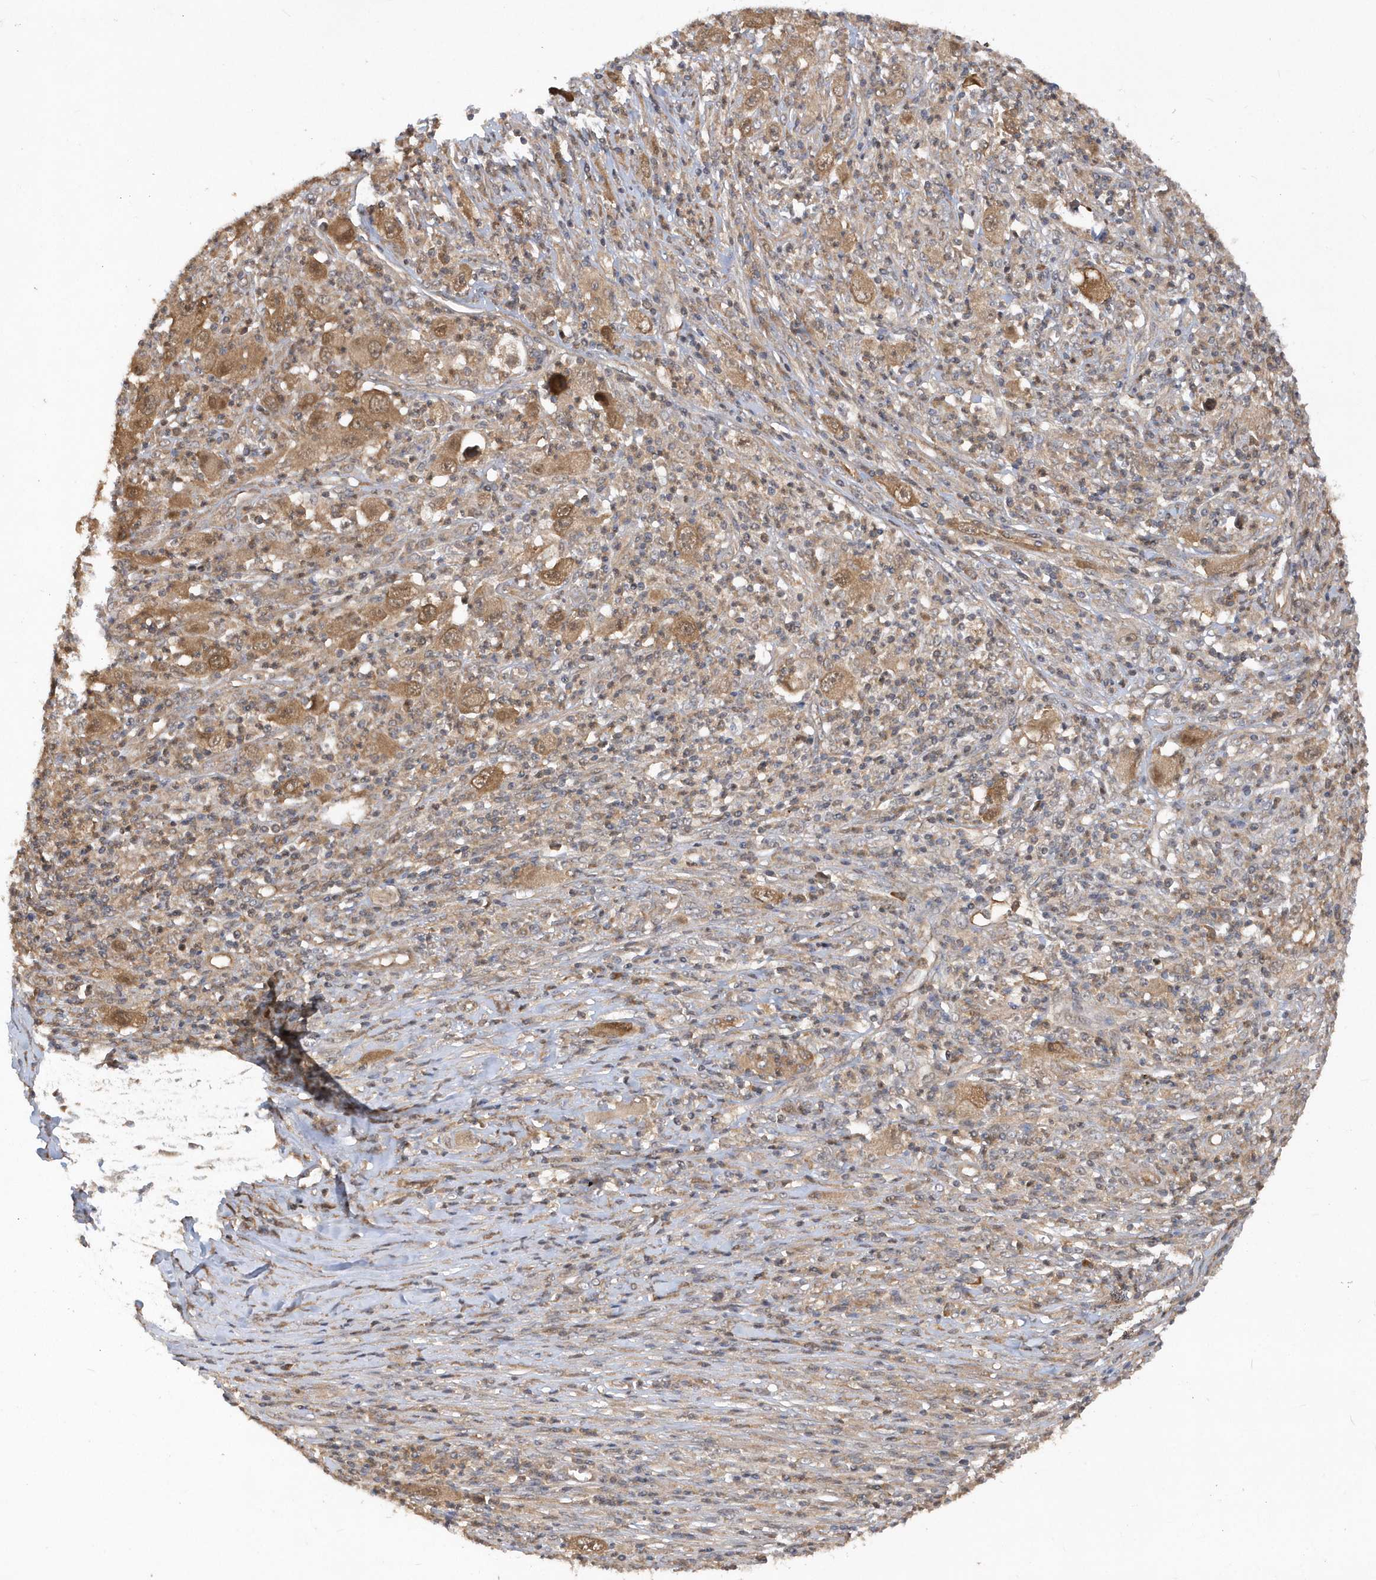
{"staining": {"intensity": "moderate", "quantity": ">75%", "location": "cytoplasmic/membranous"}, "tissue": "melanoma", "cell_type": "Tumor cells", "image_type": "cancer", "snomed": [{"axis": "morphology", "description": "Malignant melanoma, Metastatic site"}, {"axis": "topography", "description": "Skin"}], "caption": "This photomicrograph shows malignant melanoma (metastatic site) stained with immunohistochemistry to label a protein in brown. The cytoplasmic/membranous of tumor cells show moderate positivity for the protein. Nuclei are counter-stained blue.", "gene": "RPE", "patient": {"sex": "female", "age": 56}}